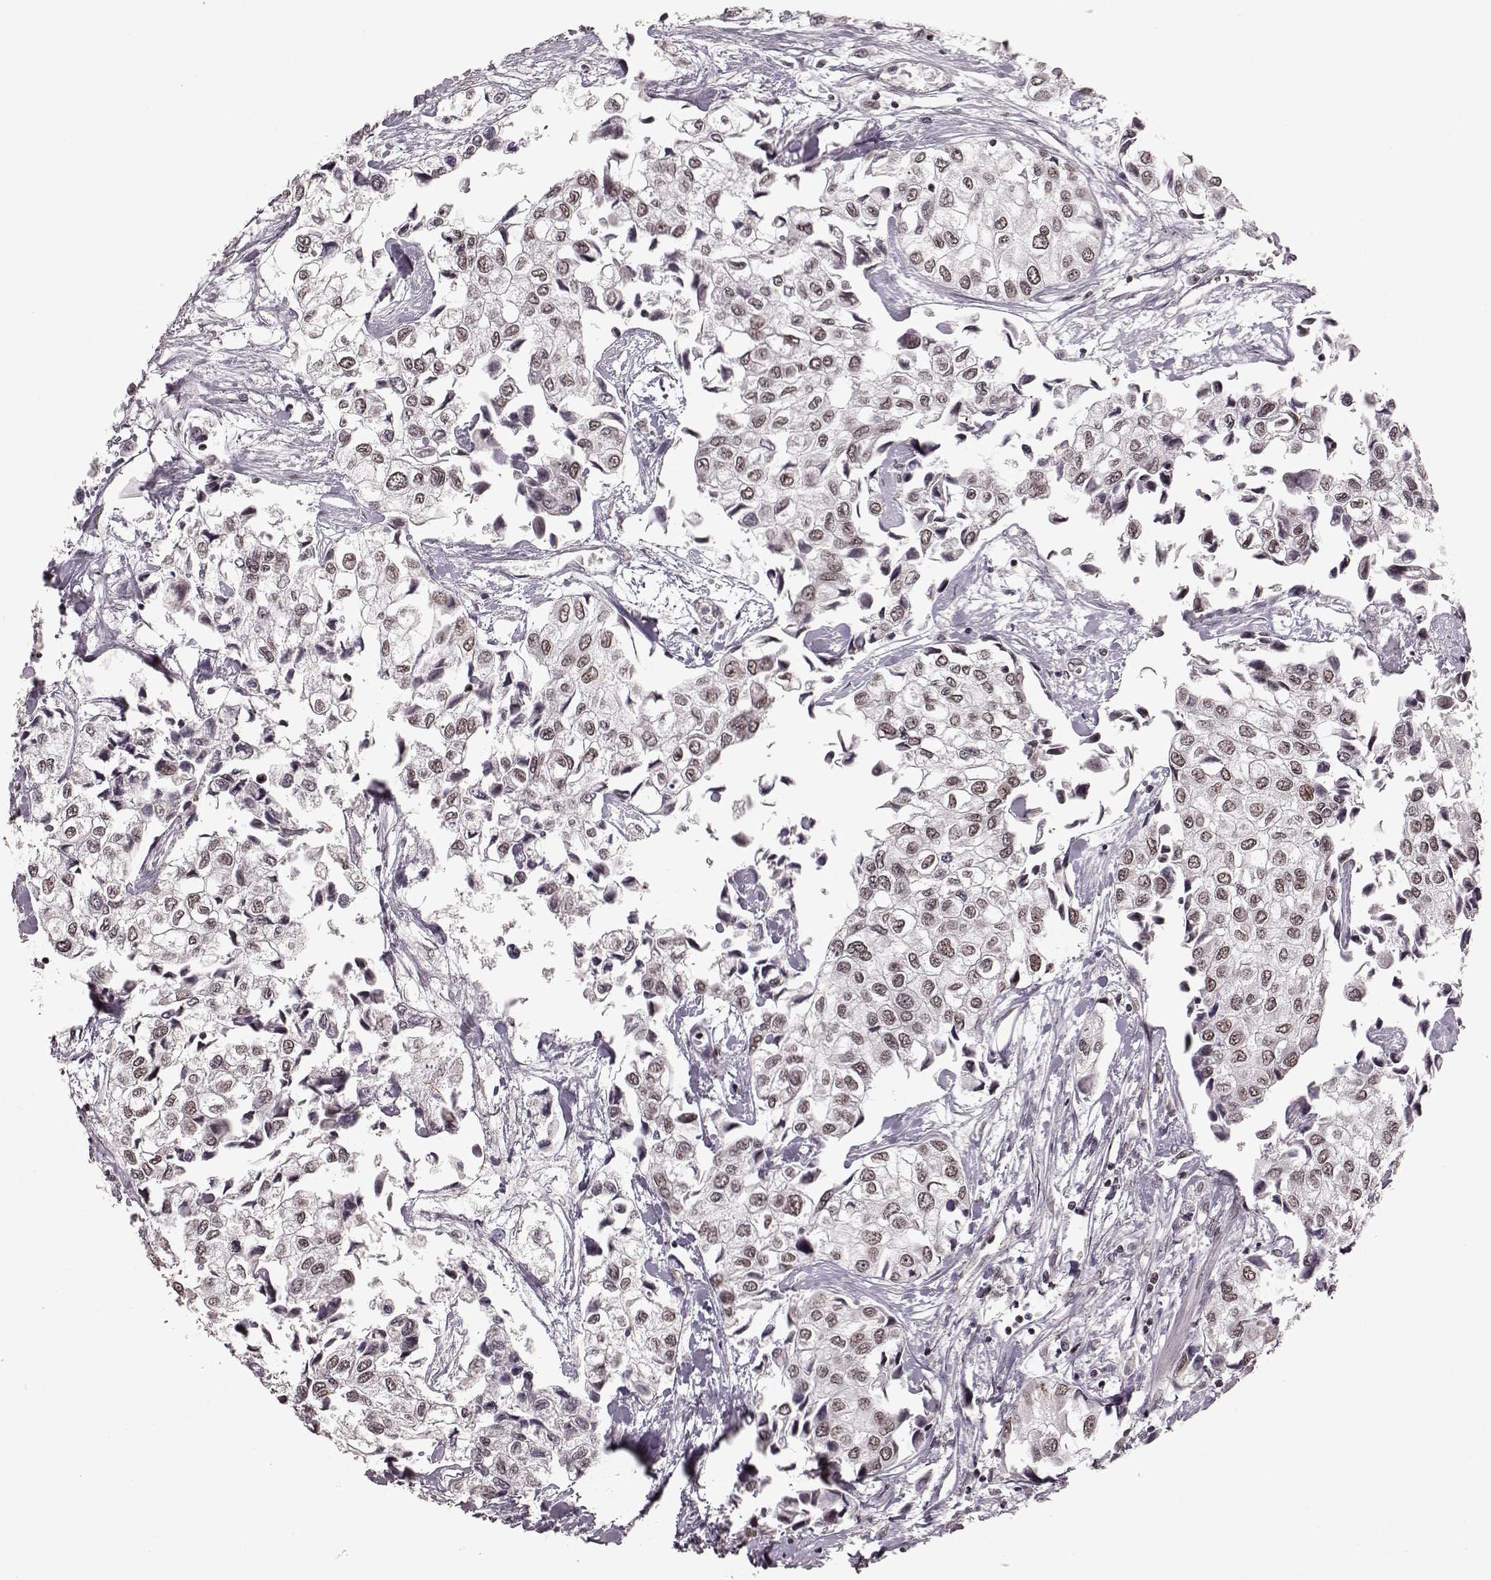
{"staining": {"intensity": "weak", "quantity": ">75%", "location": "nuclear"}, "tissue": "urothelial cancer", "cell_type": "Tumor cells", "image_type": "cancer", "snomed": [{"axis": "morphology", "description": "Urothelial carcinoma, High grade"}, {"axis": "topography", "description": "Urinary bladder"}], "caption": "Protein positivity by immunohistochemistry demonstrates weak nuclear expression in about >75% of tumor cells in urothelial cancer.", "gene": "RRAGD", "patient": {"sex": "male", "age": 73}}